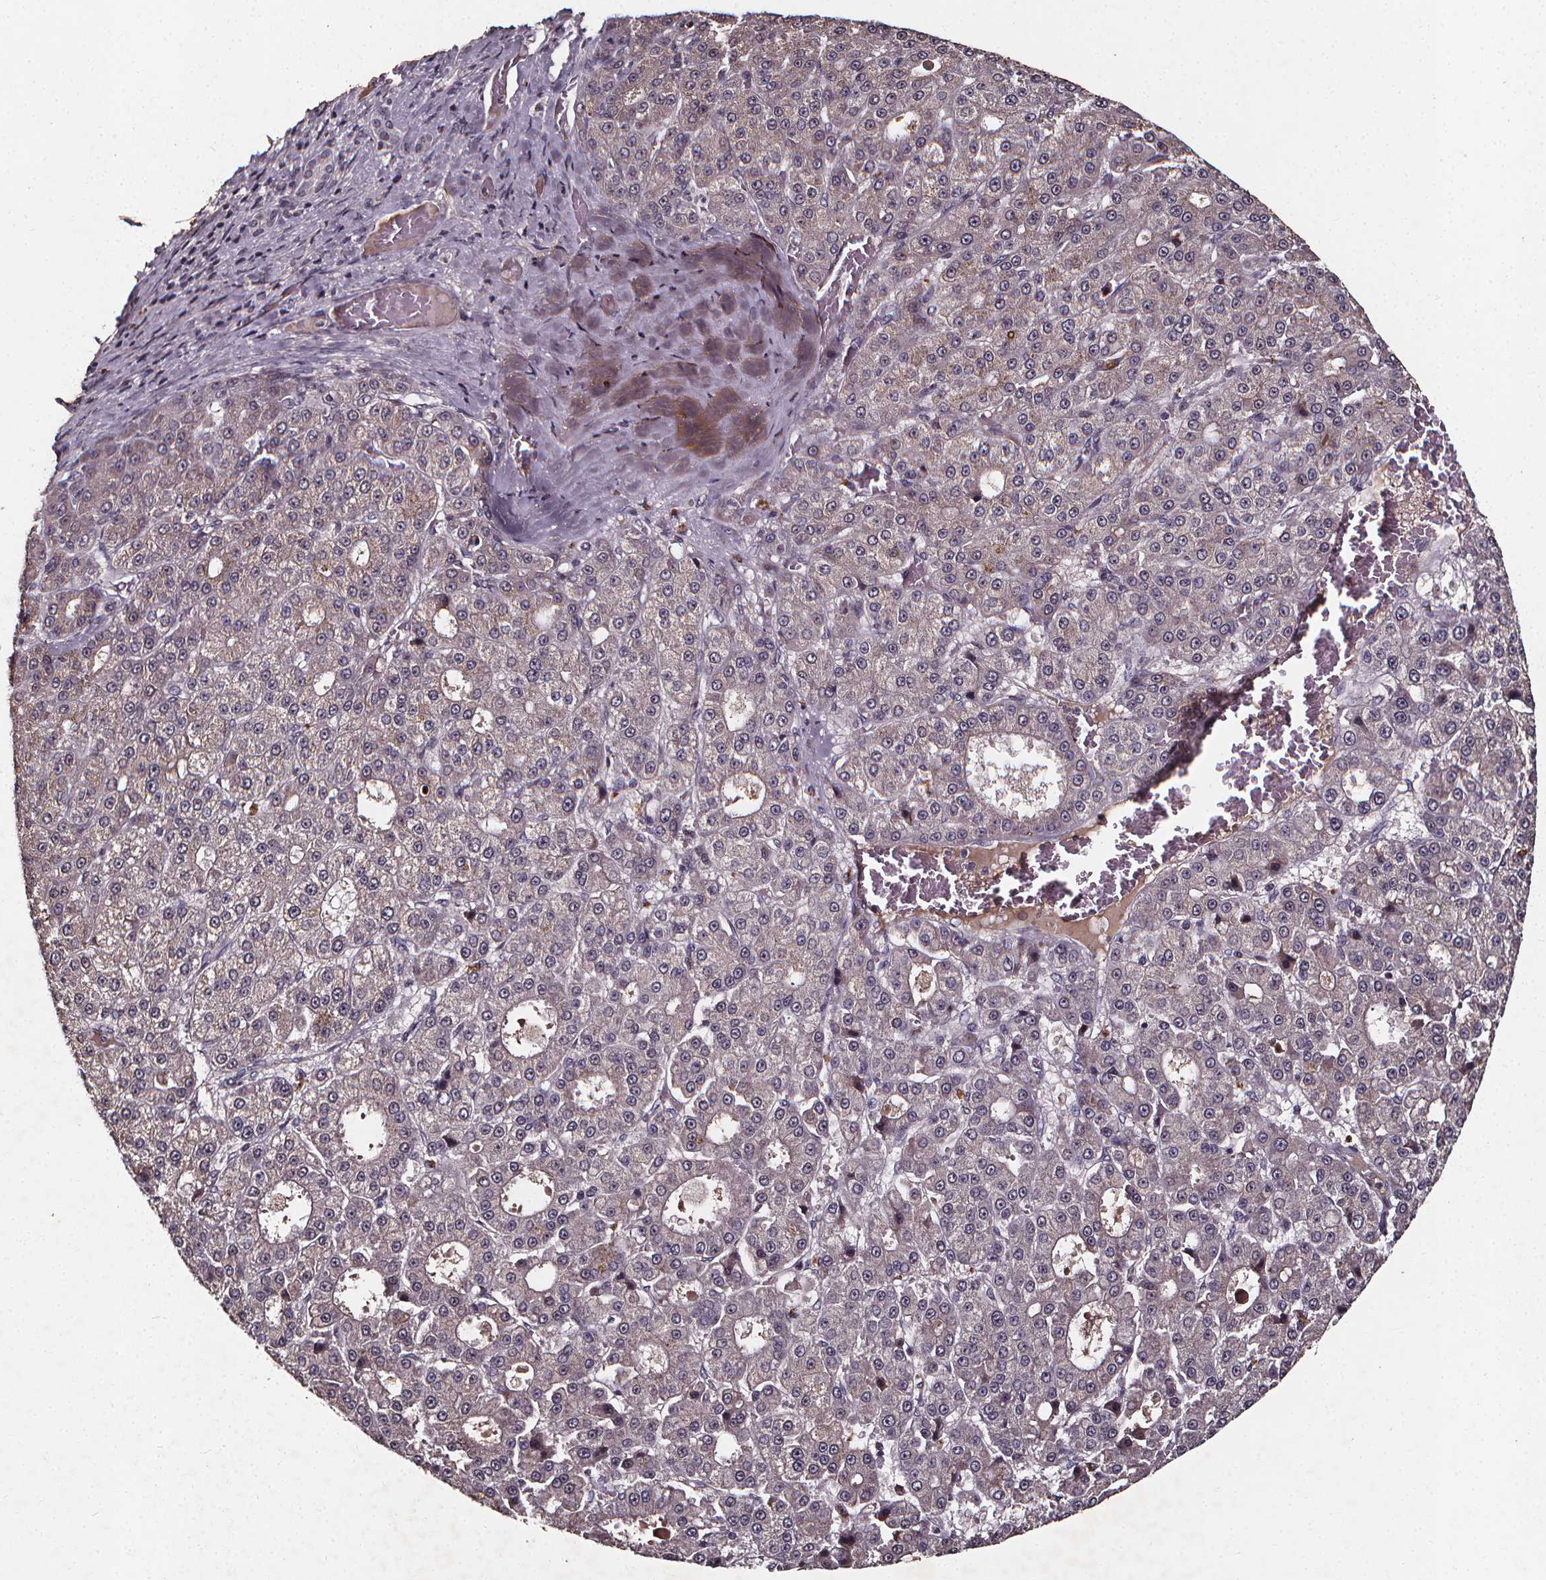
{"staining": {"intensity": "weak", "quantity": "25%-75%", "location": "cytoplasmic/membranous"}, "tissue": "liver cancer", "cell_type": "Tumor cells", "image_type": "cancer", "snomed": [{"axis": "morphology", "description": "Carcinoma, Hepatocellular, NOS"}, {"axis": "topography", "description": "Liver"}], "caption": "The immunohistochemical stain labels weak cytoplasmic/membranous expression in tumor cells of hepatocellular carcinoma (liver) tissue.", "gene": "SPAG8", "patient": {"sex": "male", "age": 70}}